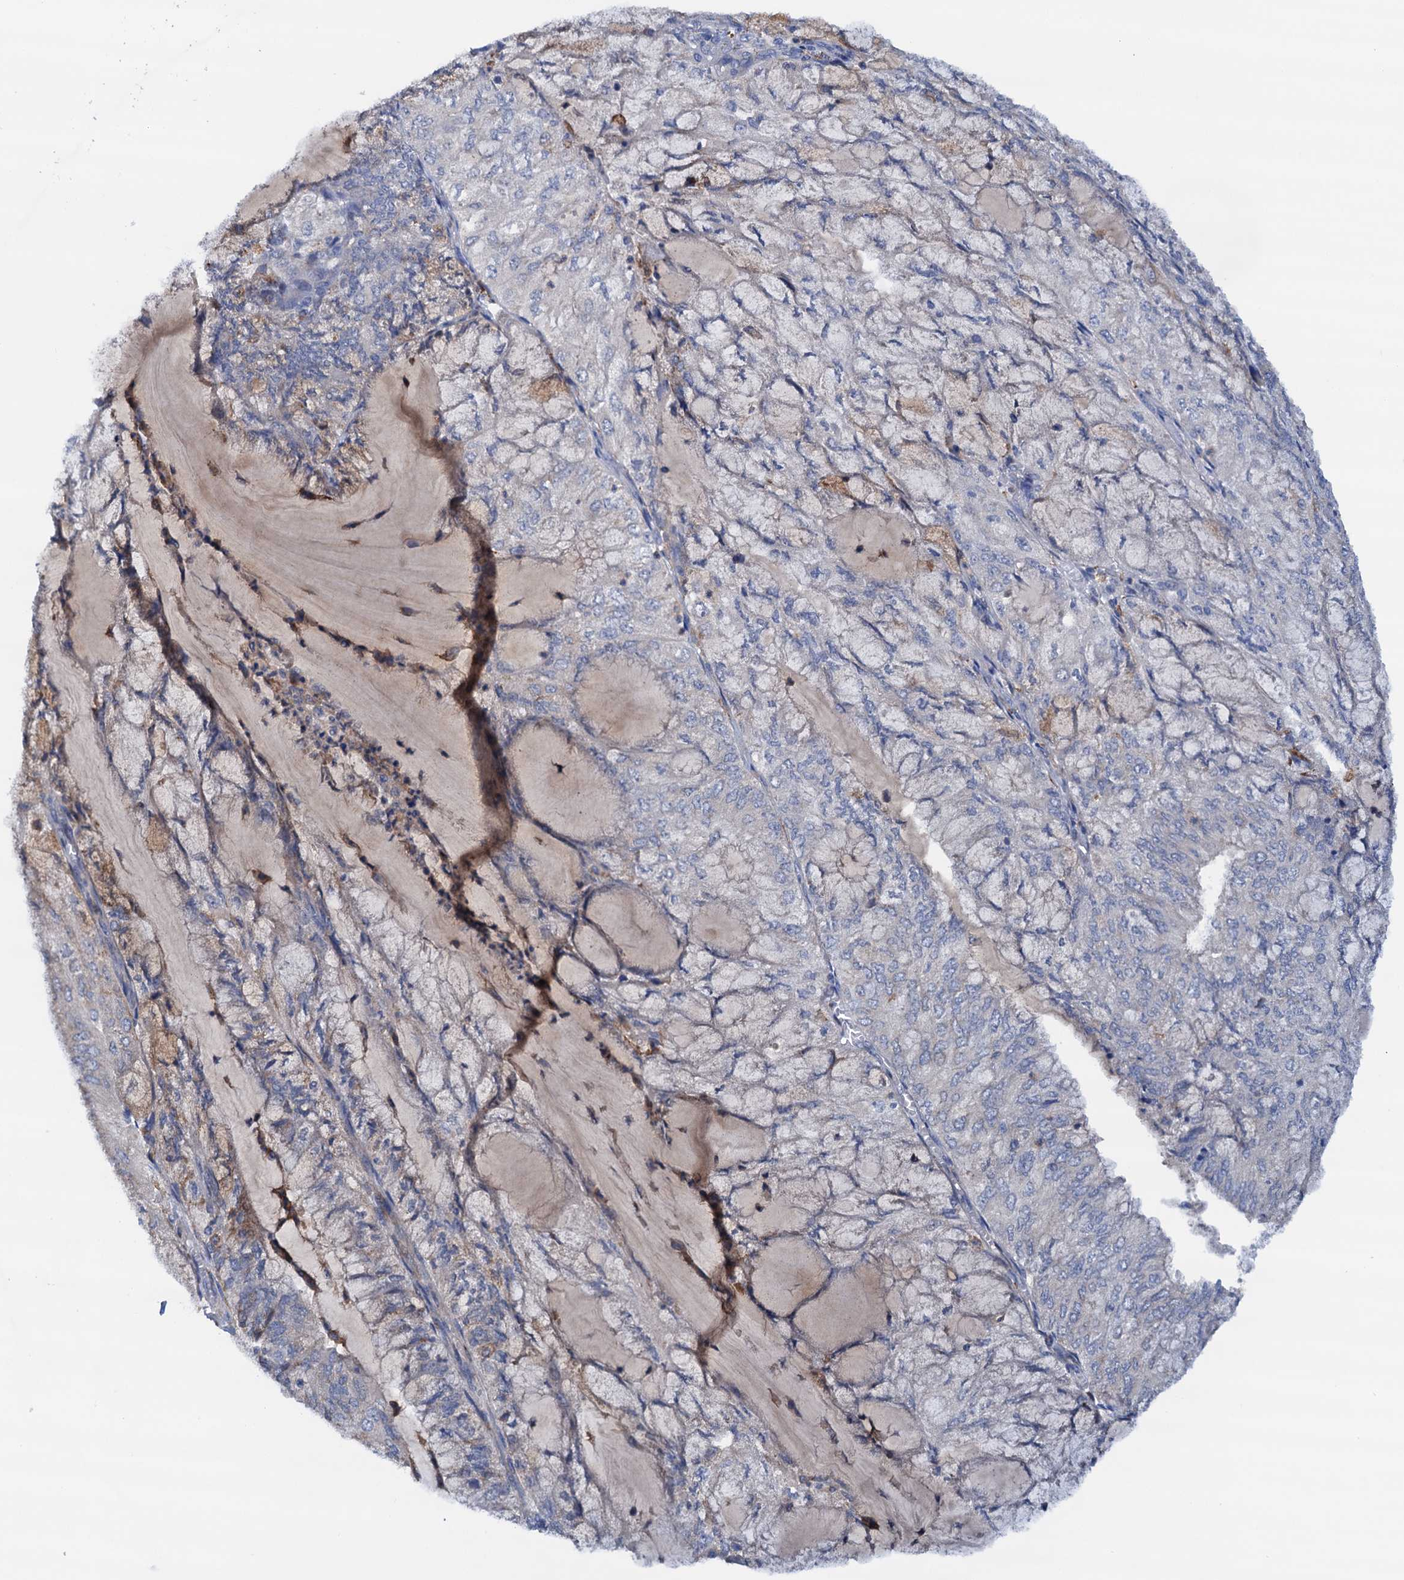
{"staining": {"intensity": "negative", "quantity": "none", "location": "none"}, "tissue": "endometrial cancer", "cell_type": "Tumor cells", "image_type": "cancer", "snomed": [{"axis": "morphology", "description": "Adenocarcinoma, NOS"}, {"axis": "topography", "description": "Endometrium"}], "caption": "This is a micrograph of immunohistochemistry staining of endometrial cancer (adenocarcinoma), which shows no staining in tumor cells.", "gene": "RASSF9", "patient": {"sex": "female", "age": 81}}